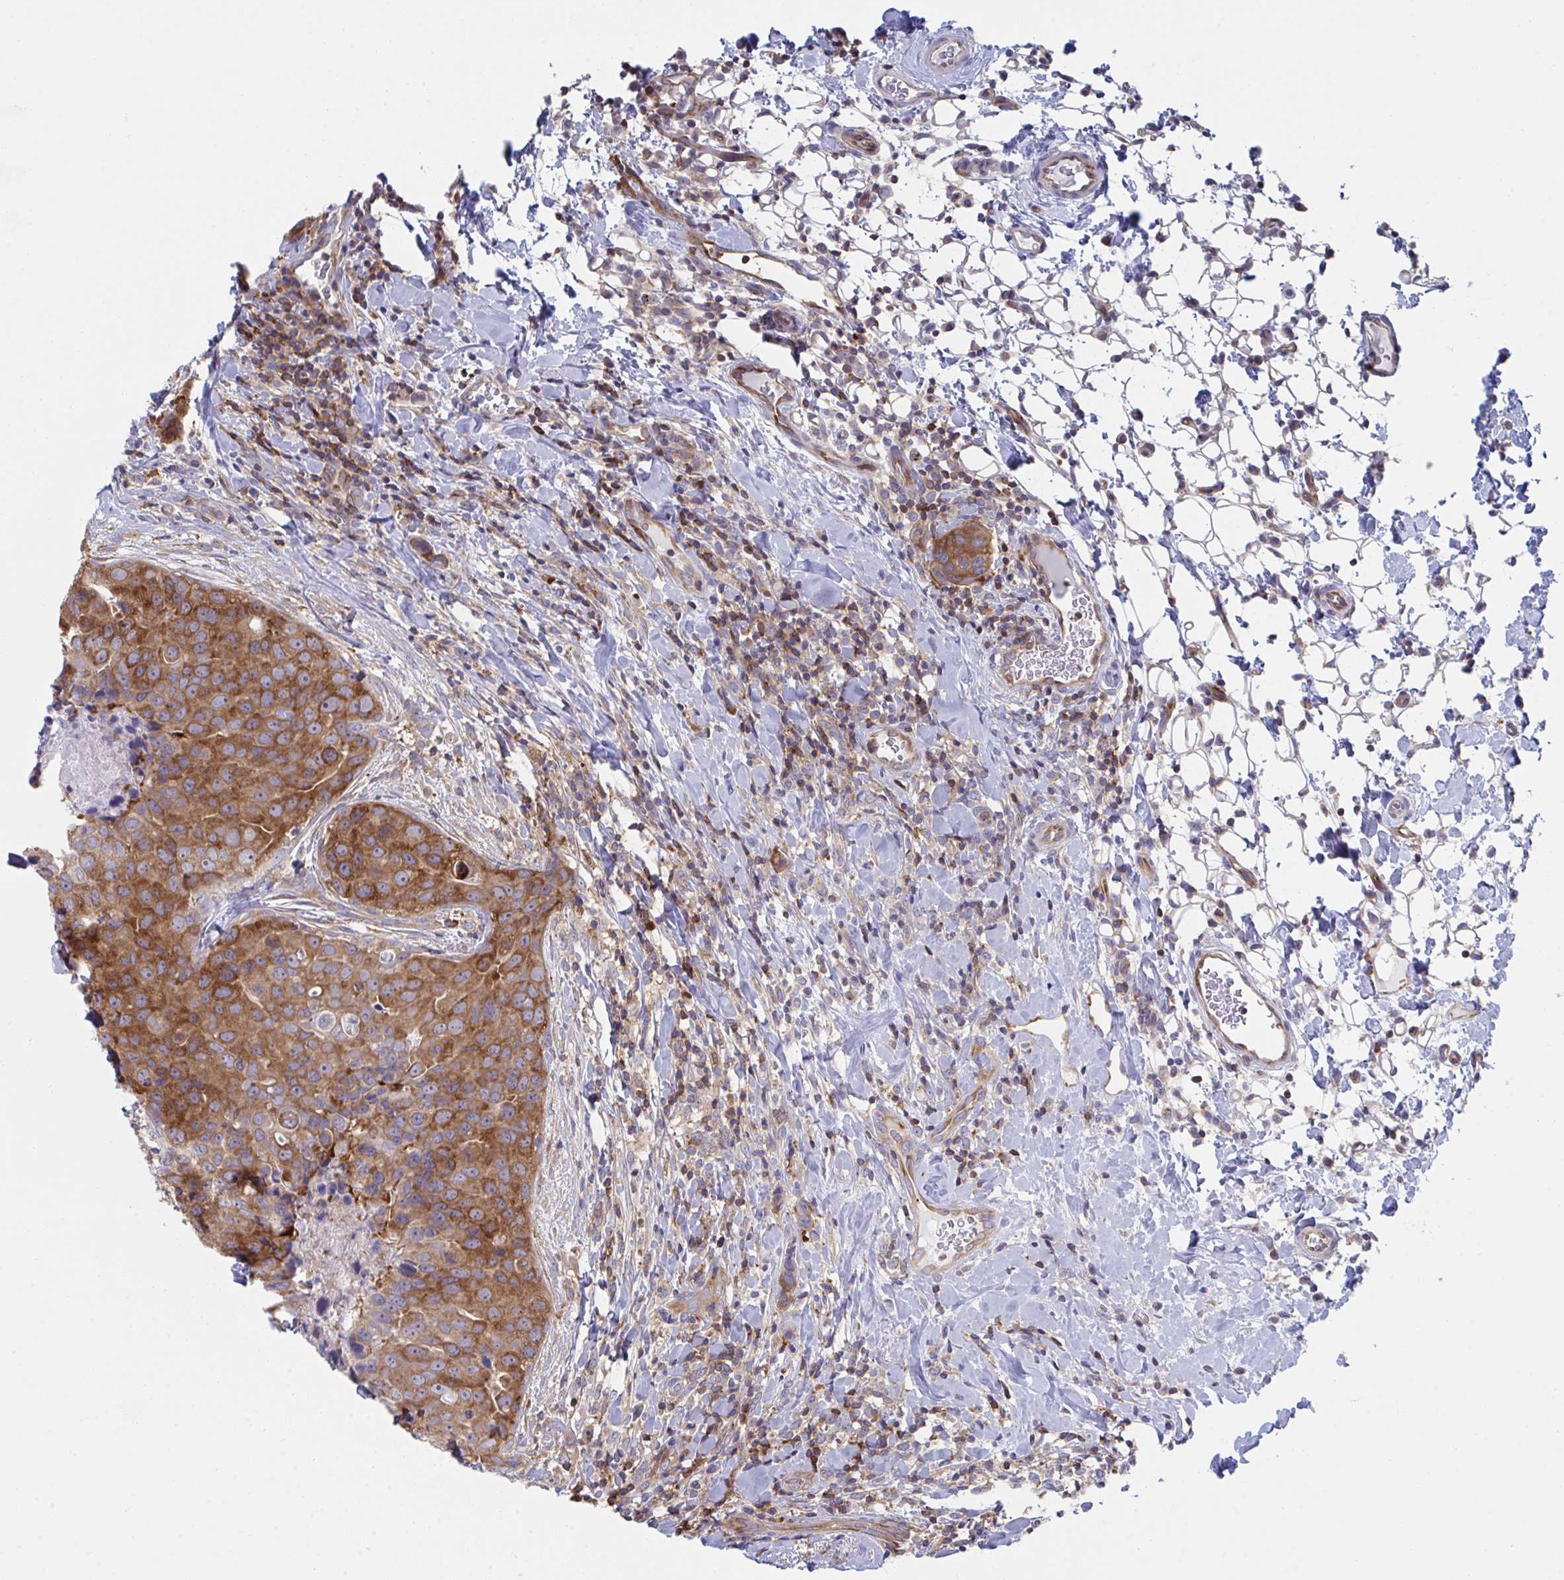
{"staining": {"intensity": "strong", "quantity": ">75%", "location": "cytoplasmic/membranous"}, "tissue": "breast cancer", "cell_type": "Tumor cells", "image_type": "cancer", "snomed": [{"axis": "morphology", "description": "Duct carcinoma"}, {"axis": "topography", "description": "Breast"}], "caption": "Immunohistochemistry (IHC) staining of breast cancer (infiltrating ductal carcinoma), which shows high levels of strong cytoplasmic/membranous staining in about >75% of tumor cells indicating strong cytoplasmic/membranous protein expression. The staining was performed using DAB (3,3'-diaminobenzidine) (brown) for protein detection and nuclei were counterstained in hematoxylin (blue).", "gene": "WNK1", "patient": {"sex": "female", "age": 24}}